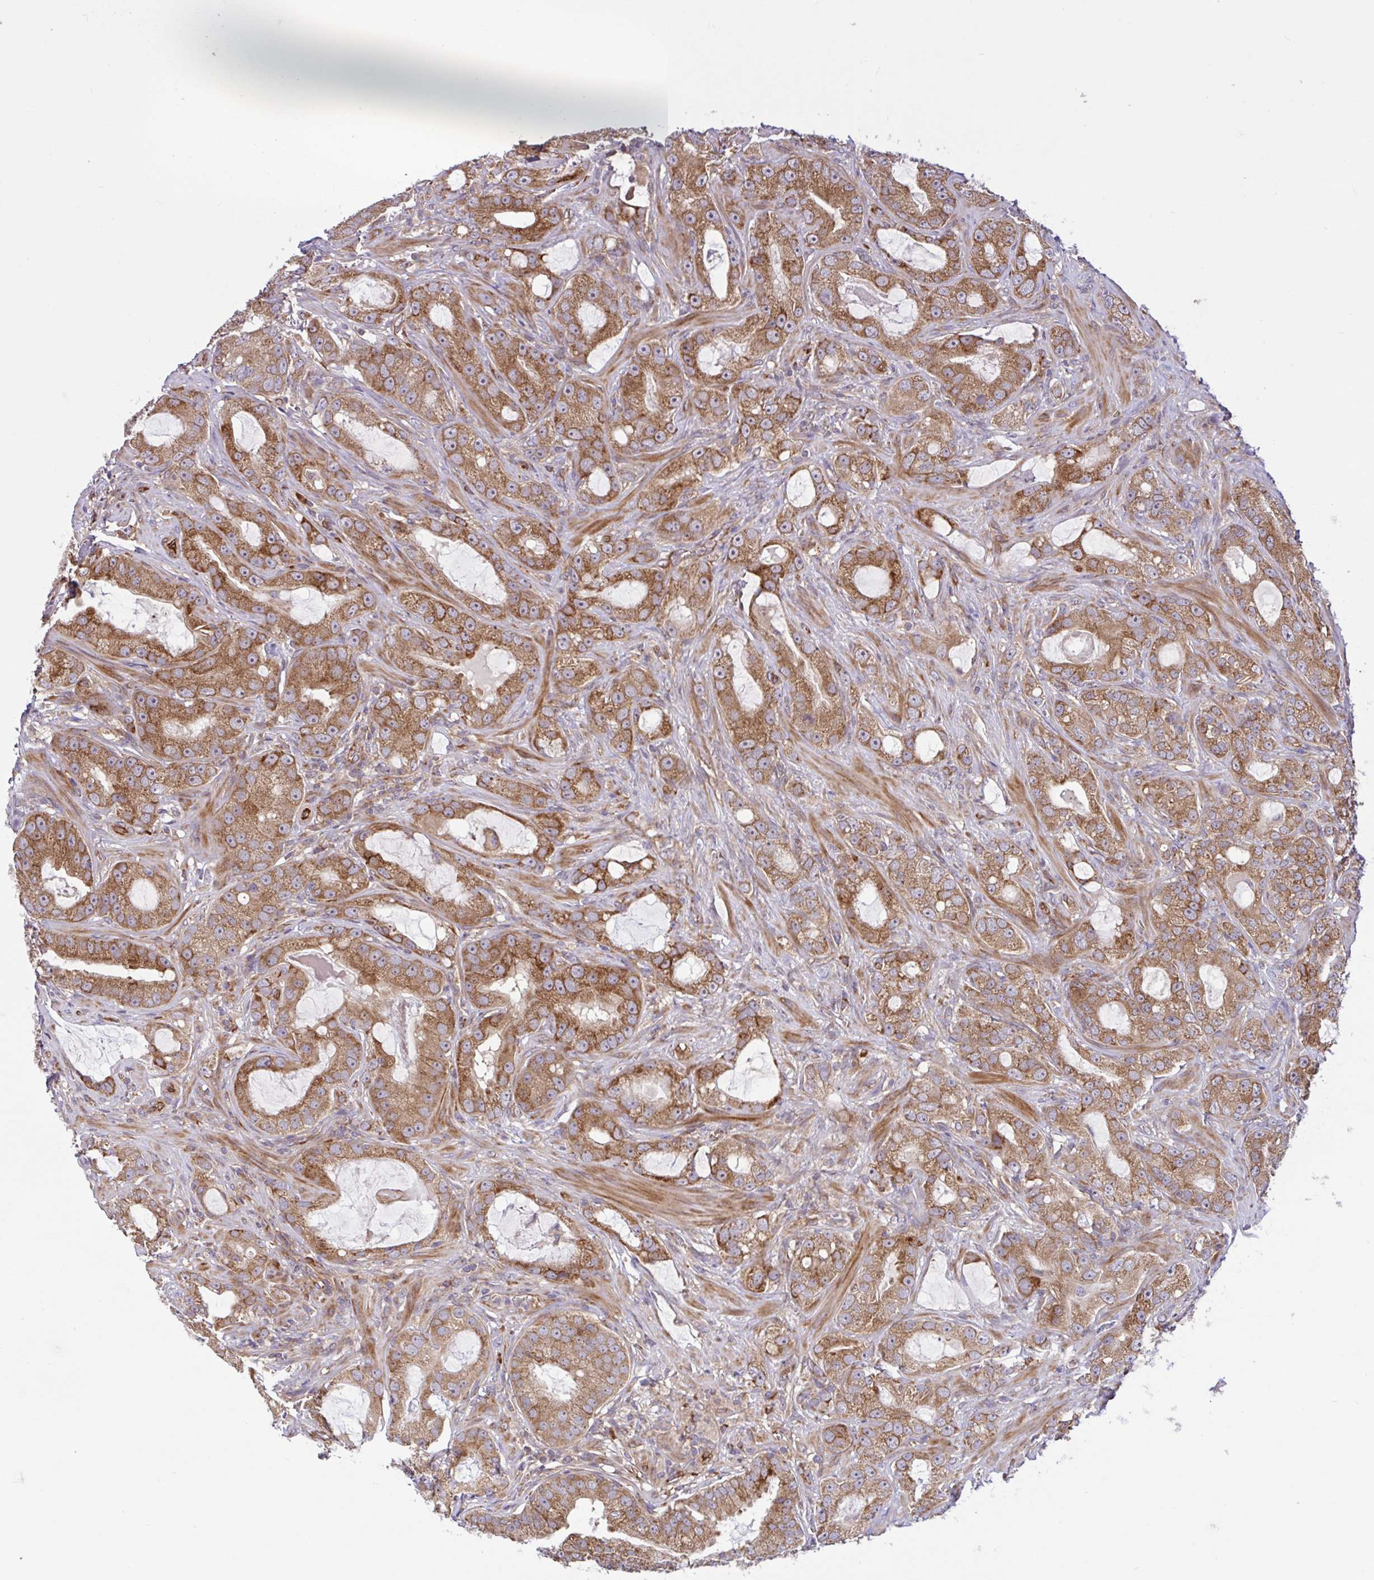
{"staining": {"intensity": "moderate", "quantity": ">75%", "location": "cytoplasmic/membranous"}, "tissue": "prostate cancer", "cell_type": "Tumor cells", "image_type": "cancer", "snomed": [{"axis": "morphology", "description": "Adenocarcinoma, High grade"}, {"axis": "topography", "description": "Prostate"}], "caption": "Immunohistochemistry photomicrograph of neoplastic tissue: adenocarcinoma (high-grade) (prostate) stained using immunohistochemistry shows medium levels of moderate protein expression localized specifically in the cytoplasmic/membranous of tumor cells, appearing as a cytoplasmic/membranous brown color.", "gene": "NTPCR", "patient": {"sex": "male", "age": 65}}